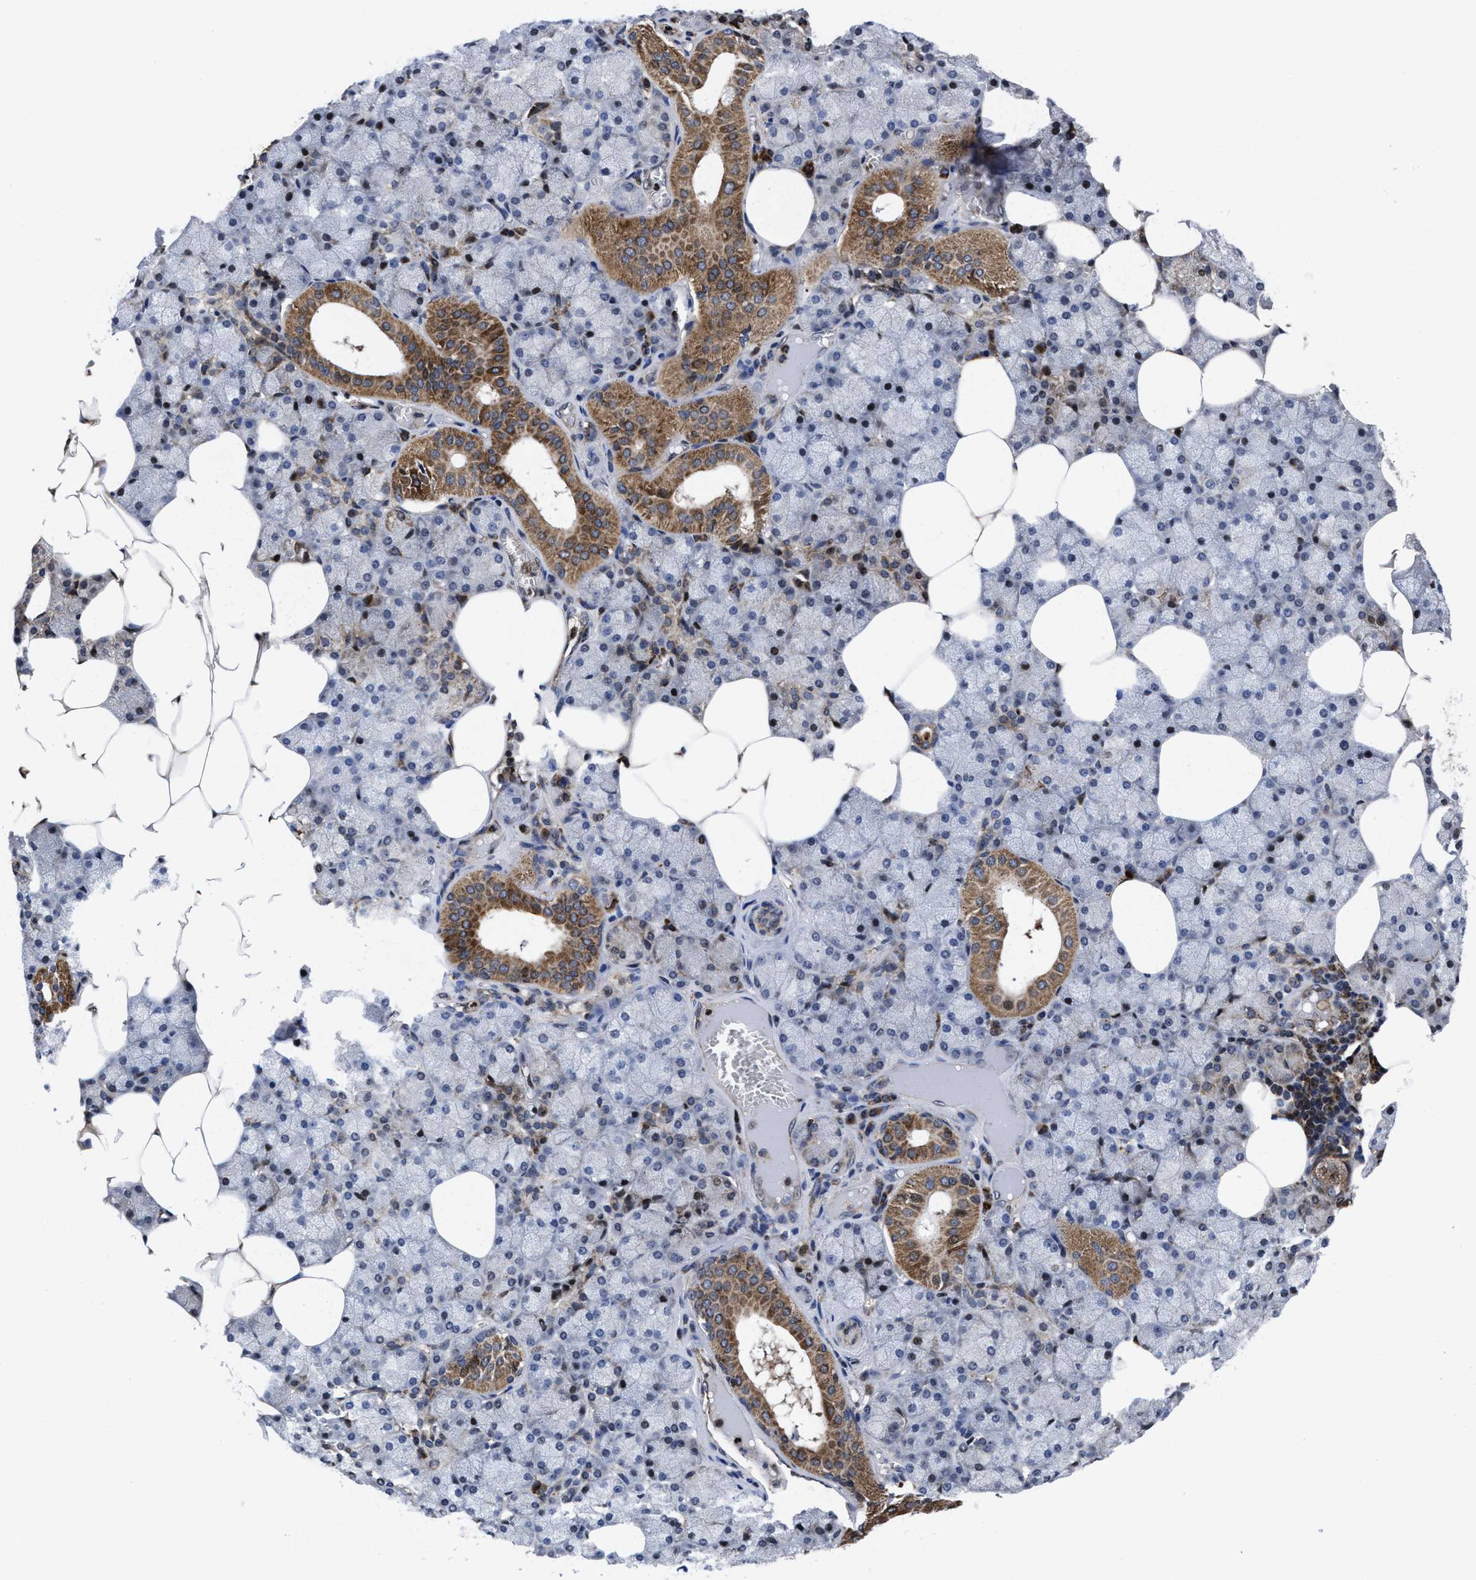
{"staining": {"intensity": "moderate", "quantity": "25%-75%", "location": "cytoplasmic/membranous"}, "tissue": "salivary gland", "cell_type": "Glandular cells", "image_type": "normal", "snomed": [{"axis": "morphology", "description": "Normal tissue, NOS"}, {"axis": "topography", "description": "Salivary gland"}], "caption": "Protein staining demonstrates moderate cytoplasmic/membranous staining in about 25%-75% of glandular cells in normal salivary gland. Immunohistochemistry stains the protein of interest in brown and the nuclei are stained blue.", "gene": "MRPL50", "patient": {"sex": "male", "age": 62}}